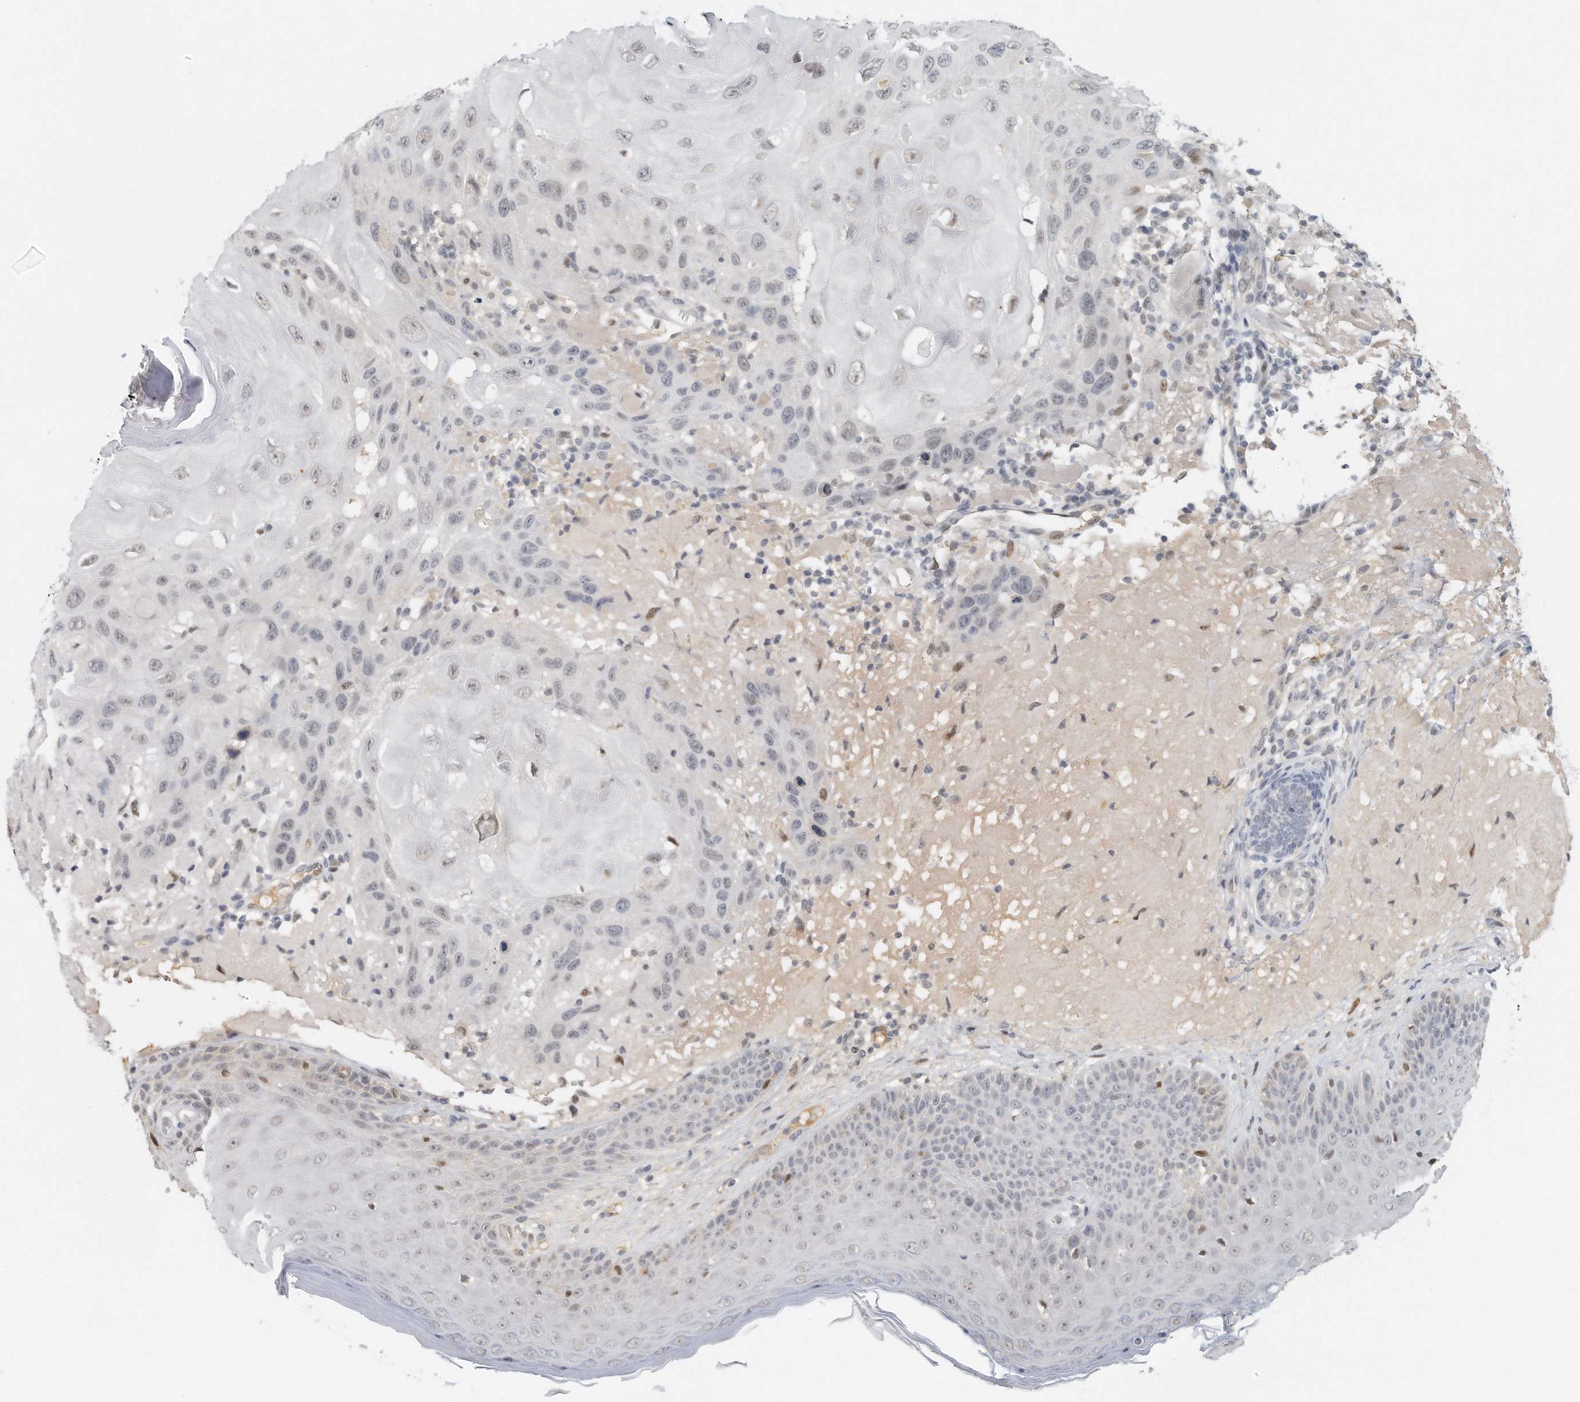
{"staining": {"intensity": "weak", "quantity": "<25%", "location": "nuclear"}, "tissue": "skin cancer", "cell_type": "Tumor cells", "image_type": "cancer", "snomed": [{"axis": "morphology", "description": "Normal tissue, NOS"}, {"axis": "morphology", "description": "Squamous cell carcinoma, NOS"}, {"axis": "topography", "description": "Skin"}], "caption": "Protein analysis of skin squamous cell carcinoma demonstrates no significant staining in tumor cells. (Immunohistochemistry, brightfield microscopy, high magnification).", "gene": "DDX43", "patient": {"sex": "female", "age": 96}}